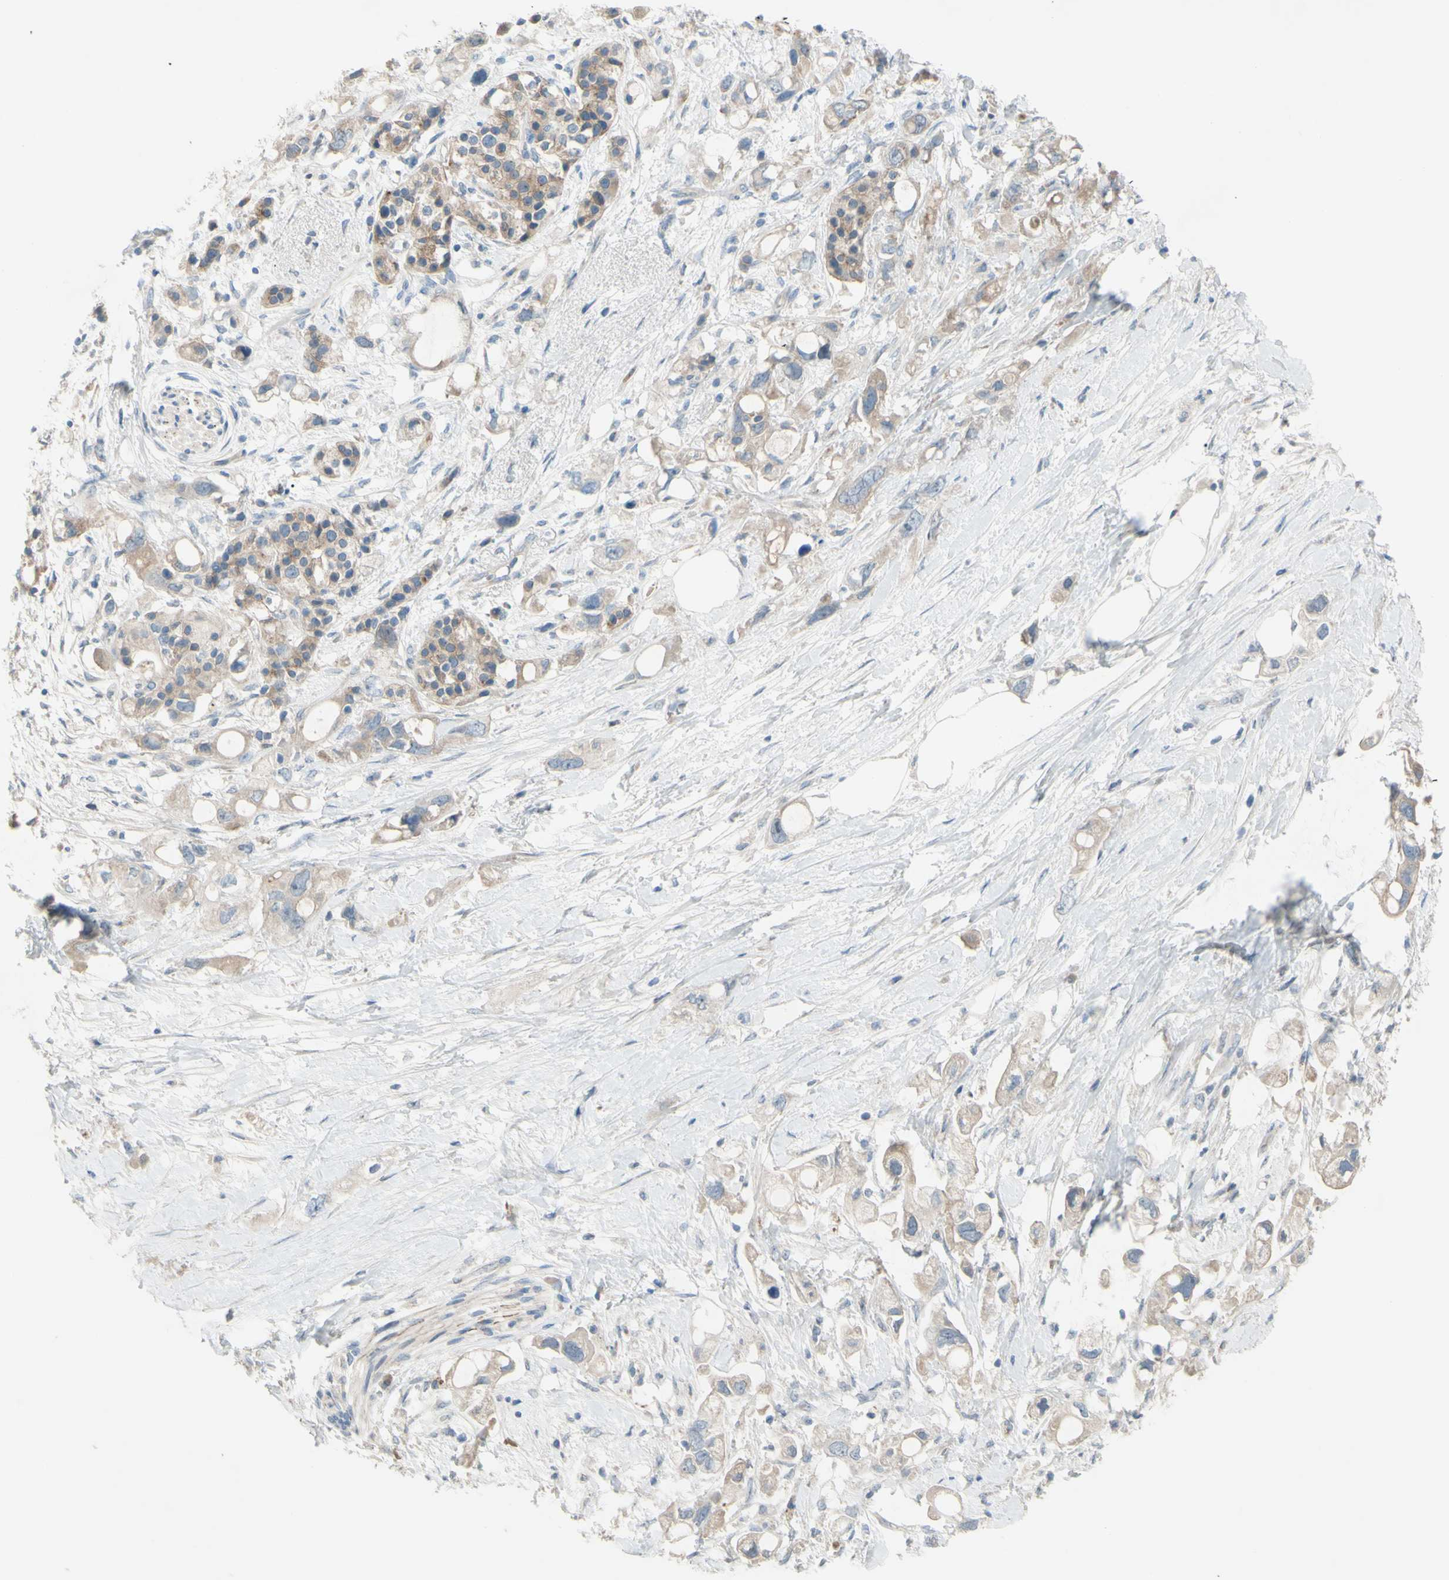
{"staining": {"intensity": "moderate", "quantity": "25%-75%", "location": "cytoplasmic/membranous"}, "tissue": "pancreatic cancer", "cell_type": "Tumor cells", "image_type": "cancer", "snomed": [{"axis": "morphology", "description": "Adenocarcinoma, NOS"}, {"axis": "topography", "description": "Pancreas"}], "caption": "Adenocarcinoma (pancreatic) stained with DAB (3,3'-diaminobenzidine) IHC shows medium levels of moderate cytoplasmic/membranous staining in approximately 25%-75% of tumor cells.", "gene": "ATRN", "patient": {"sex": "female", "age": 56}}